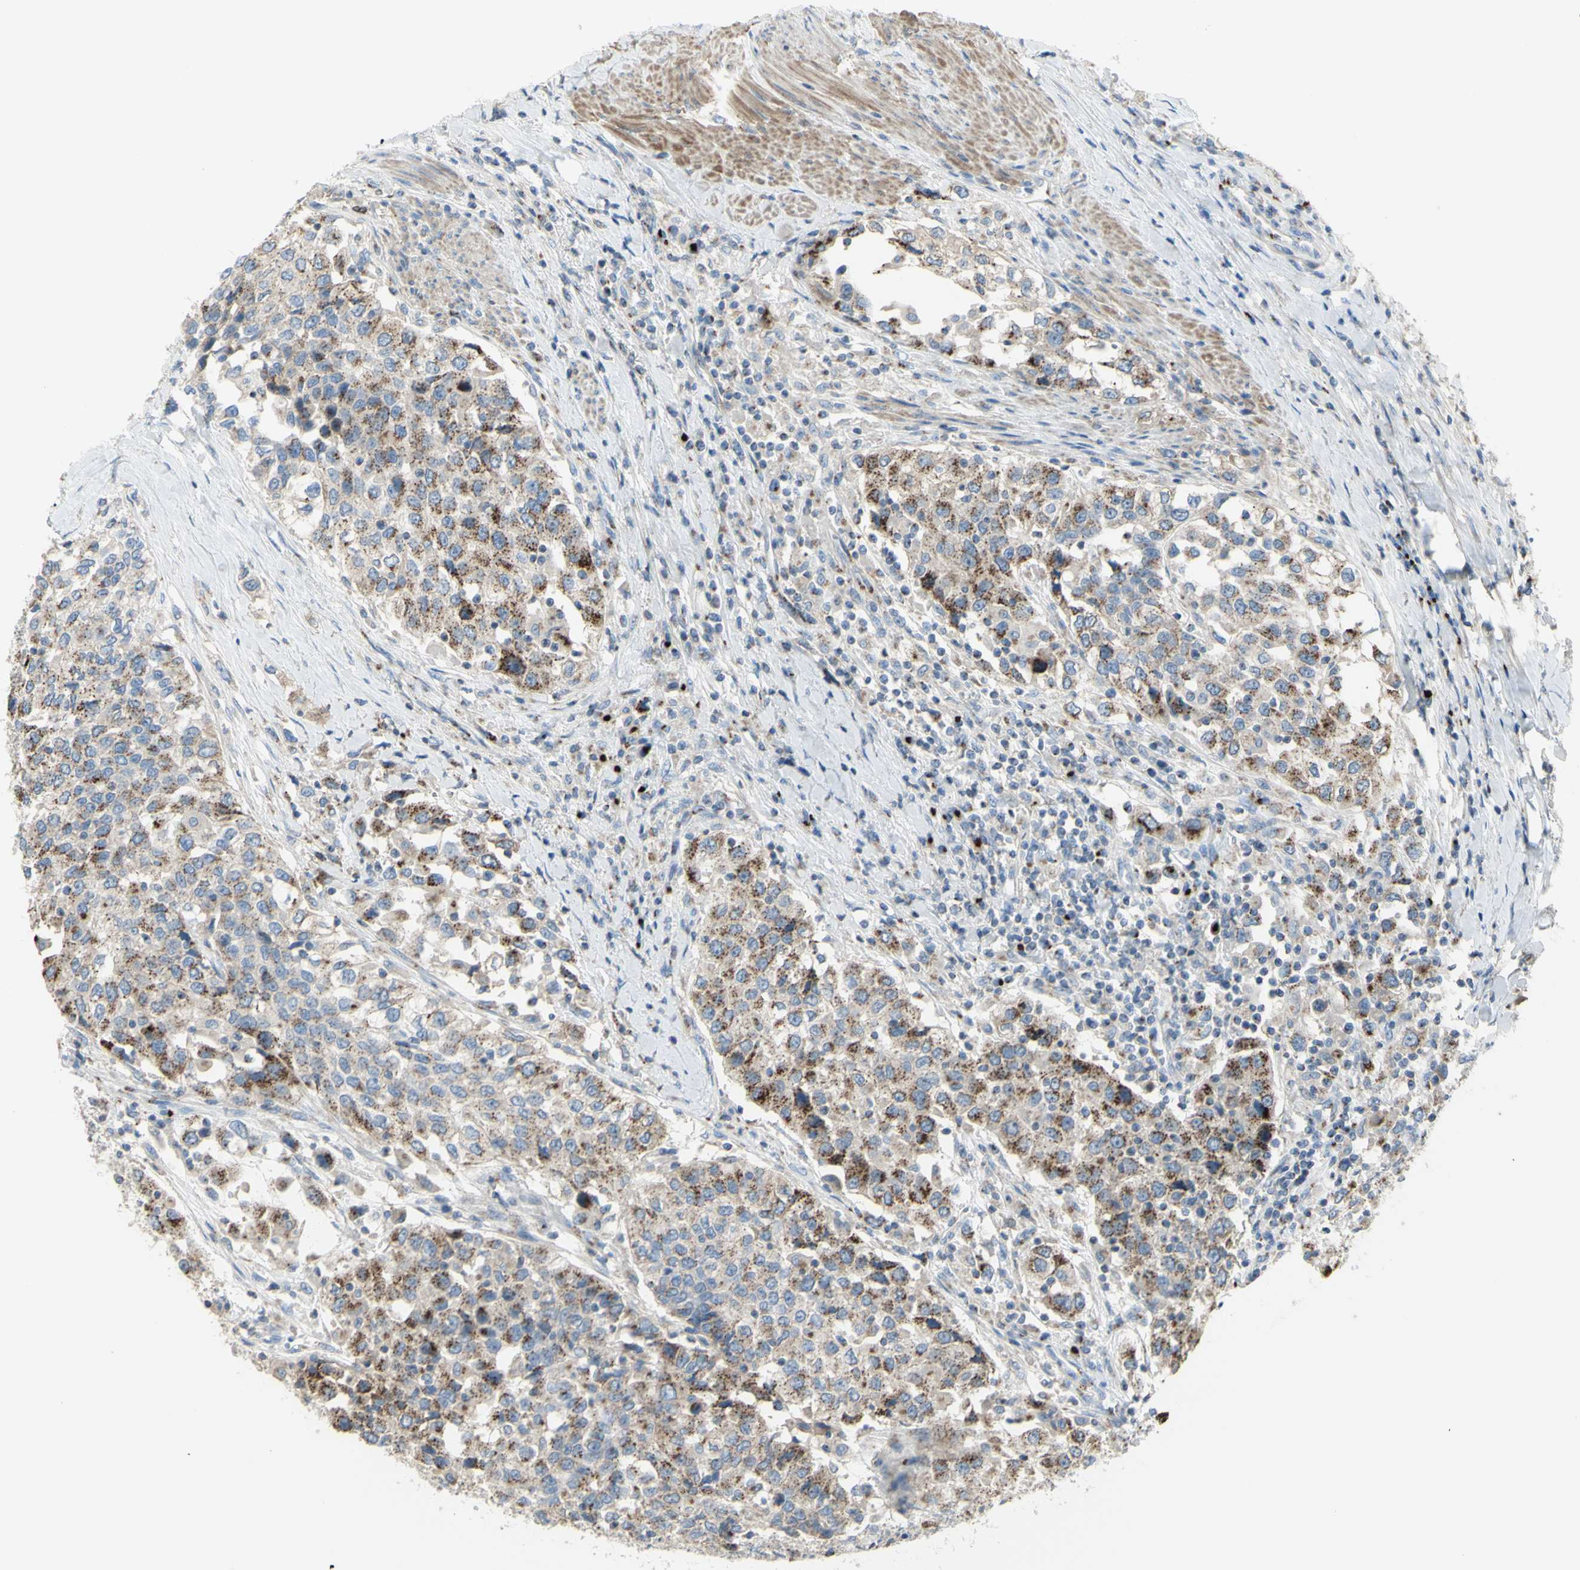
{"staining": {"intensity": "moderate", "quantity": ">75%", "location": "cytoplasmic/membranous"}, "tissue": "urothelial cancer", "cell_type": "Tumor cells", "image_type": "cancer", "snomed": [{"axis": "morphology", "description": "Urothelial carcinoma, High grade"}, {"axis": "topography", "description": "Urinary bladder"}], "caption": "Moderate cytoplasmic/membranous expression is identified in about >75% of tumor cells in urothelial cancer.", "gene": "B4GALT3", "patient": {"sex": "female", "age": 80}}